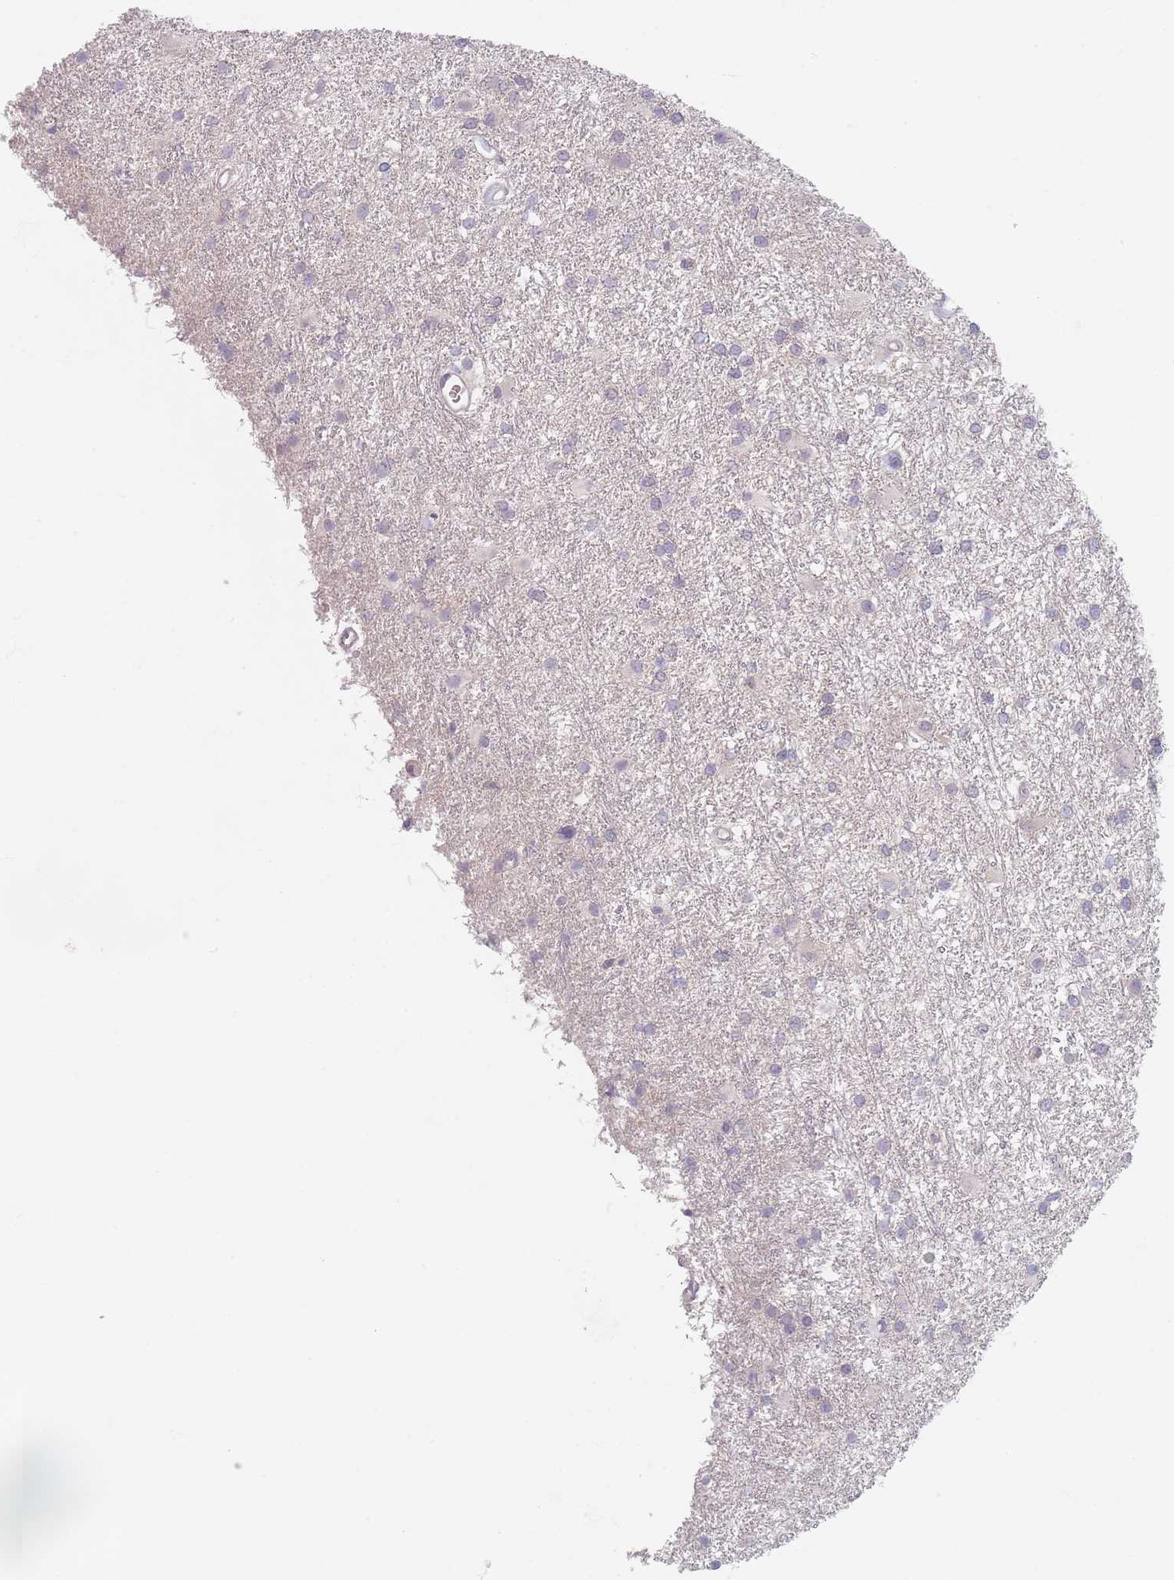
{"staining": {"intensity": "negative", "quantity": "none", "location": "none"}, "tissue": "glioma", "cell_type": "Tumor cells", "image_type": "cancer", "snomed": [{"axis": "morphology", "description": "Glioma, malignant, High grade"}, {"axis": "topography", "description": "Brain"}], "caption": "The immunohistochemistry (IHC) histopathology image has no significant expression in tumor cells of malignant high-grade glioma tissue.", "gene": "TMOD1", "patient": {"sex": "female", "age": 50}}